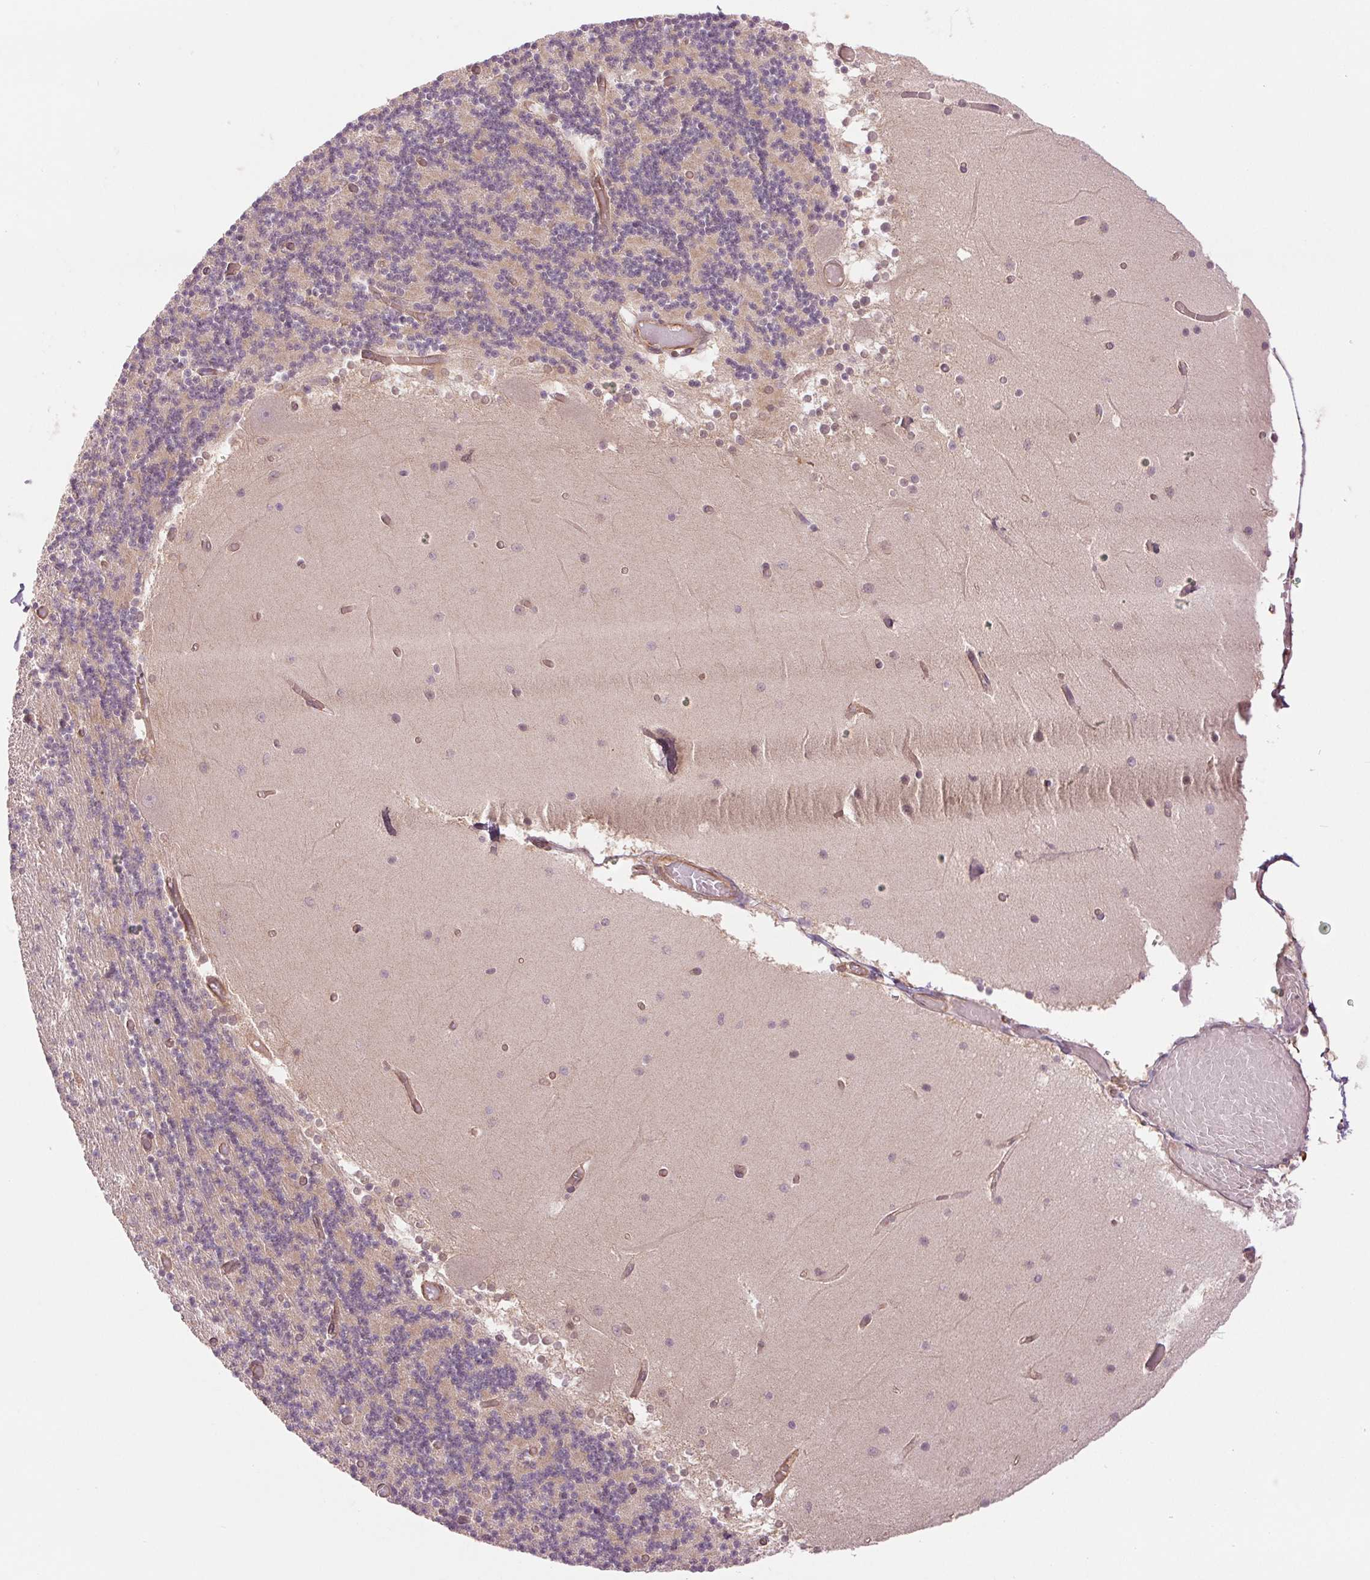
{"staining": {"intensity": "weak", "quantity": "25%-75%", "location": "cytoplasmic/membranous"}, "tissue": "cerebellum", "cell_type": "Cells in granular layer", "image_type": "normal", "snomed": [{"axis": "morphology", "description": "Normal tissue, NOS"}, {"axis": "topography", "description": "Cerebellum"}], "caption": "Immunohistochemistry photomicrograph of benign cerebellum stained for a protein (brown), which exhibits low levels of weak cytoplasmic/membranous staining in approximately 25%-75% of cells in granular layer.", "gene": "STARD7", "patient": {"sex": "female", "age": 28}}